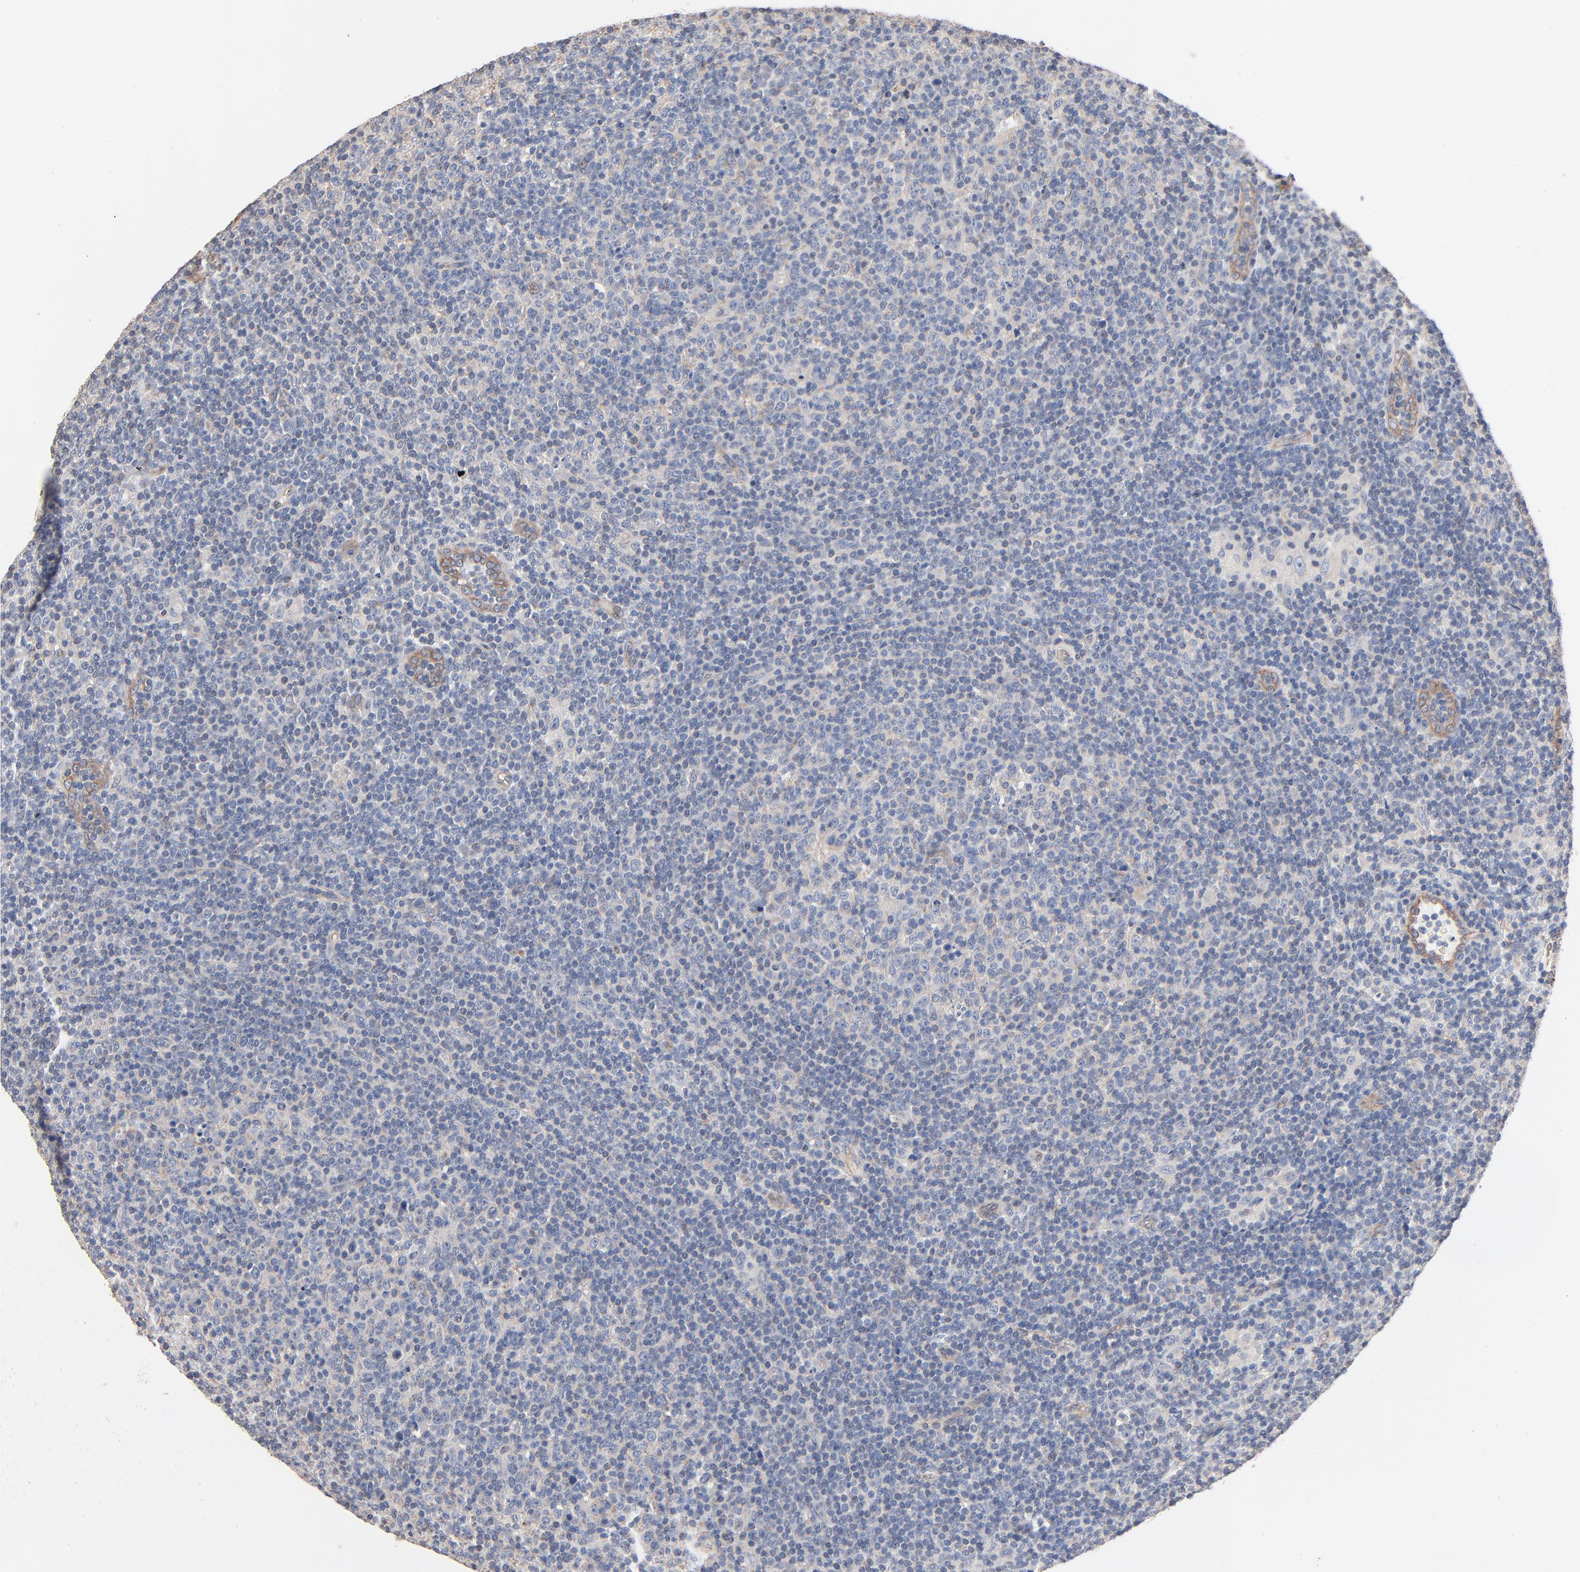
{"staining": {"intensity": "negative", "quantity": "none", "location": "none"}, "tissue": "lymphoma", "cell_type": "Tumor cells", "image_type": "cancer", "snomed": [{"axis": "morphology", "description": "Malignant lymphoma, non-Hodgkin's type, Low grade"}, {"axis": "topography", "description": "Lymph node"}], "caption": "Photomicrograph shows no protein staining in tumor cells of malignant lymphoma, non-Hodgkin's type (low-grade) tissue.", "gene": "ABCD4", "patient": {"sex": "male", "age": 70}}